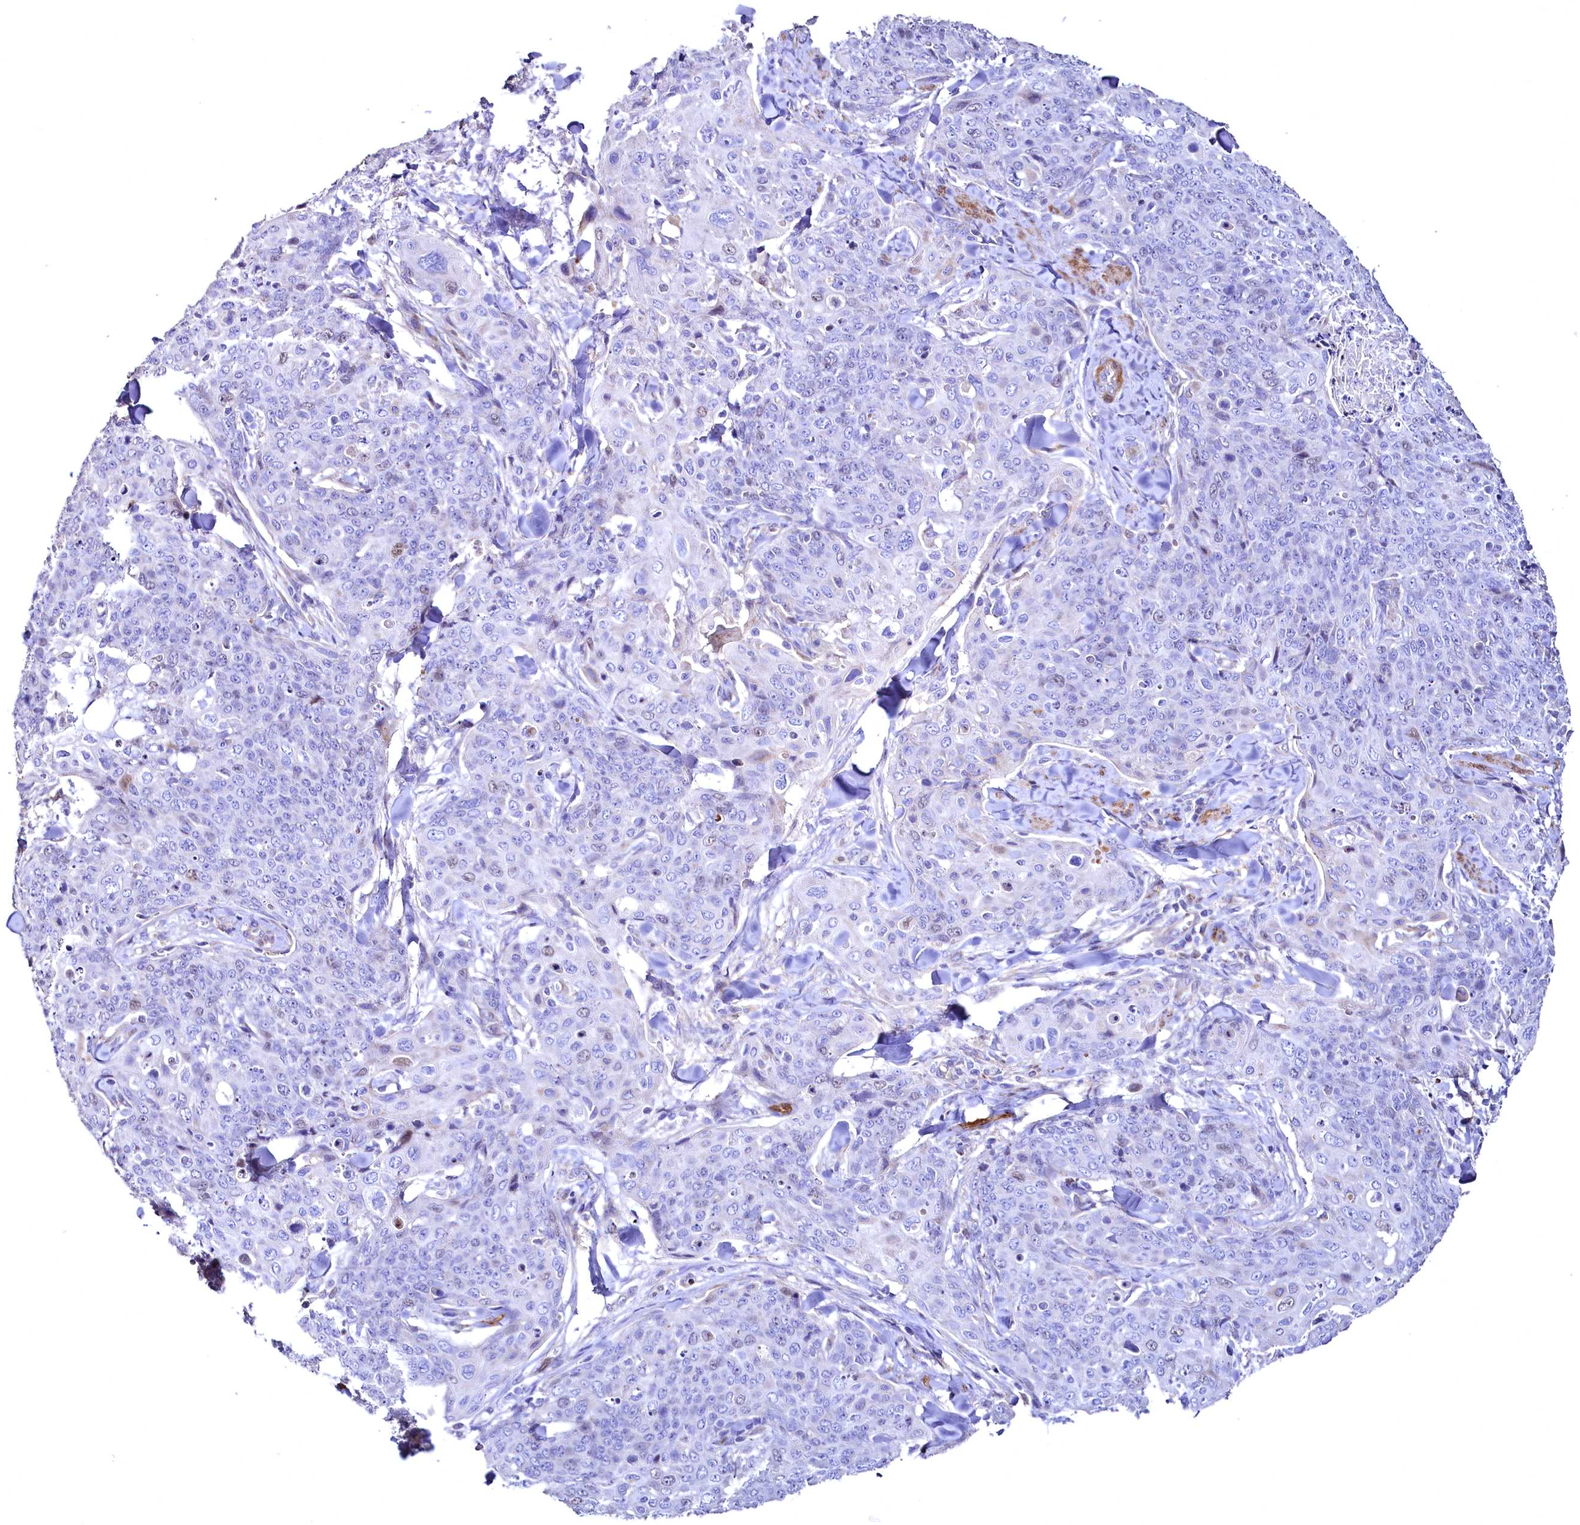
{"staining": {"intensity": "negative", "quantity": "none", "location": "none"}, "tissue": "skin cancer", "cell_type": "Tumor cells", "image_type": "cancer", "snomed": [{"axis": "morphology", "description": "Squamous cell carcinoma, NOS"}, {"axis": "topography", "description": "Skin"}, {"axis": "topography", "description": "Vulva"}], "caption": "Skin squamous cell carcinoma was stained to show a protein in brown. There is no significant positivity in tumor cells.", "gene": "WNT8A", "patient": {"sex": "female", "age": 85}}